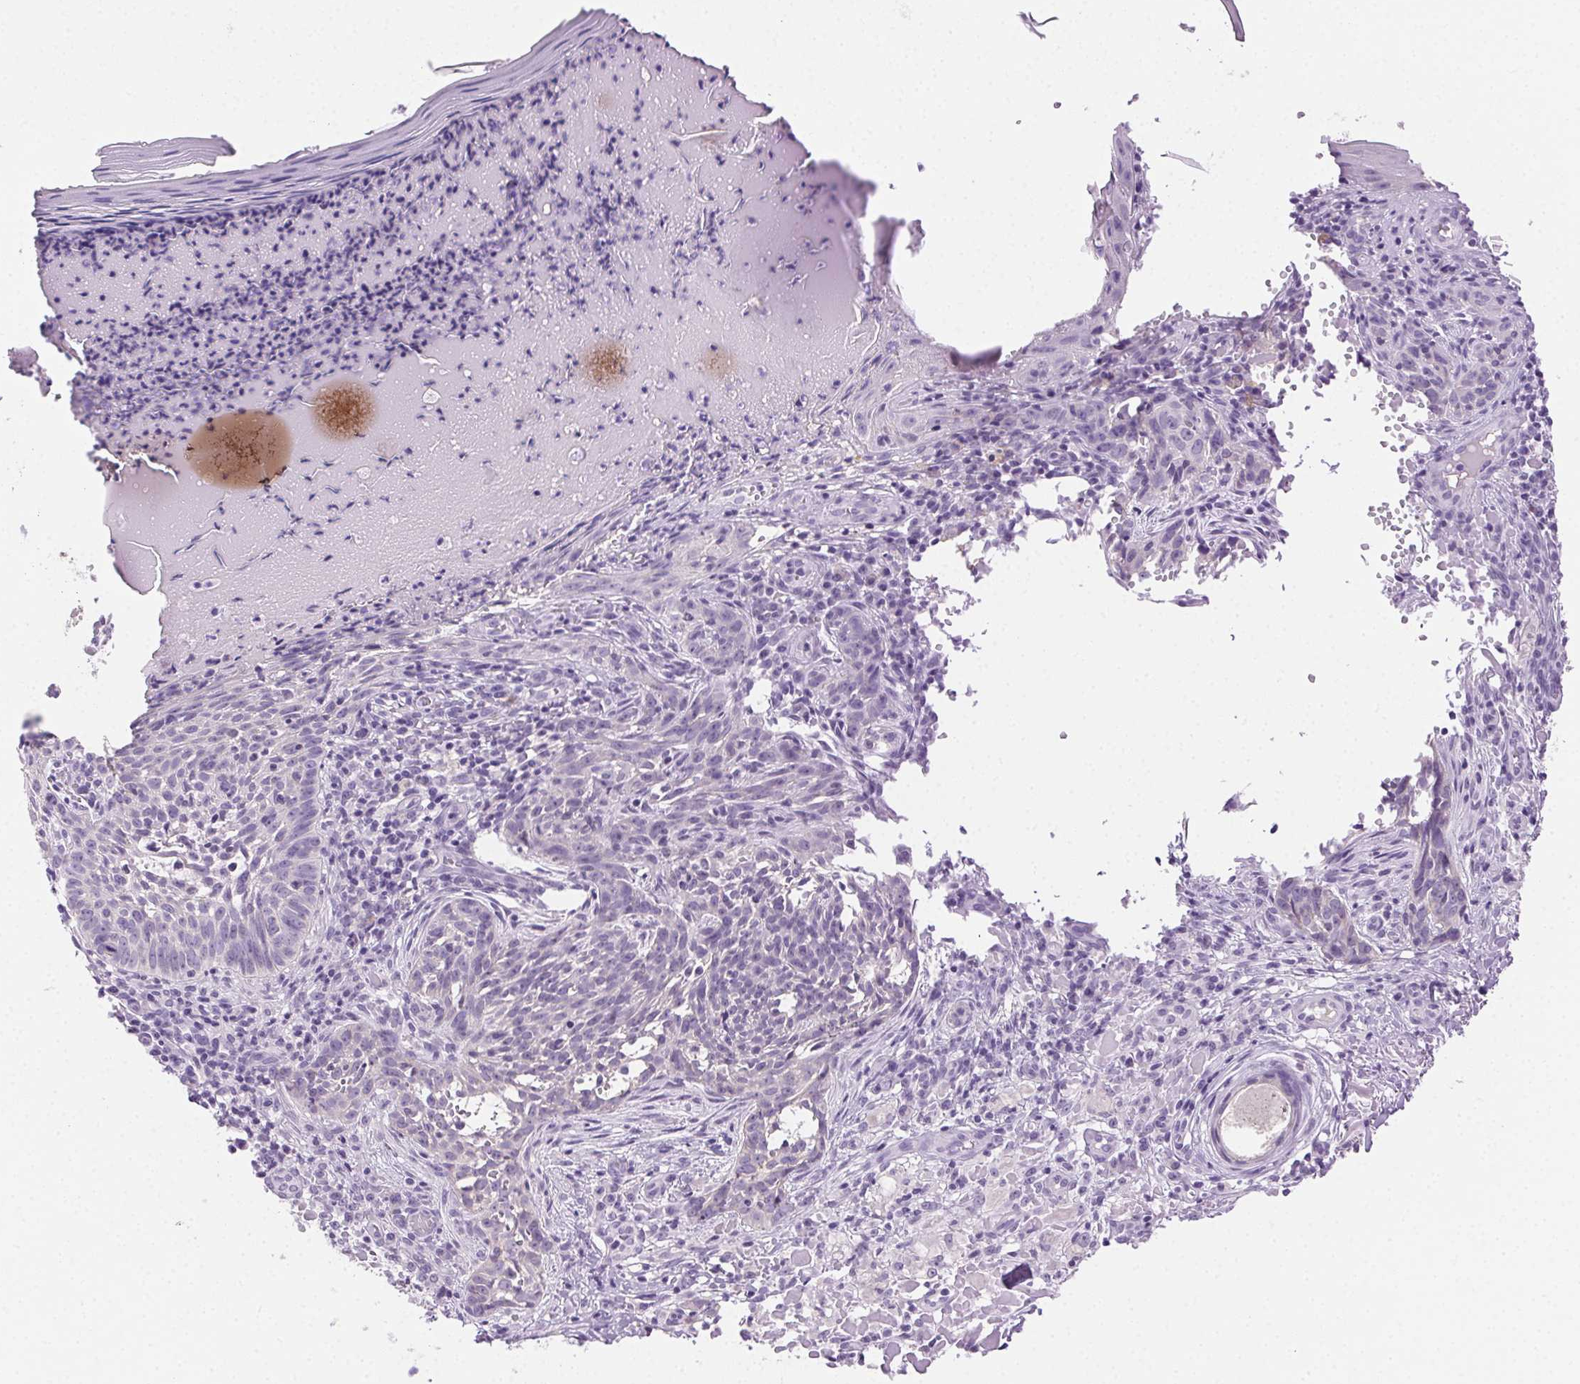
{"staining": {"intensity": "negative", "quantity": "none", "location": "none"}, "tissue": "skin cancer", "cell_type": "Tumor cells", "image_type": "cancer", "snomed": [{"axis": "morphology", "description": "Basal cell carcinoma"}, {"axis": "topography", "description": "Skin"}], "caption": "Tumor cells are negative for brown protein staining in skin cancer (basal cell carcinoma).", "gene": "CLDN10", "patient": {"sex": "male", "age": 88}}